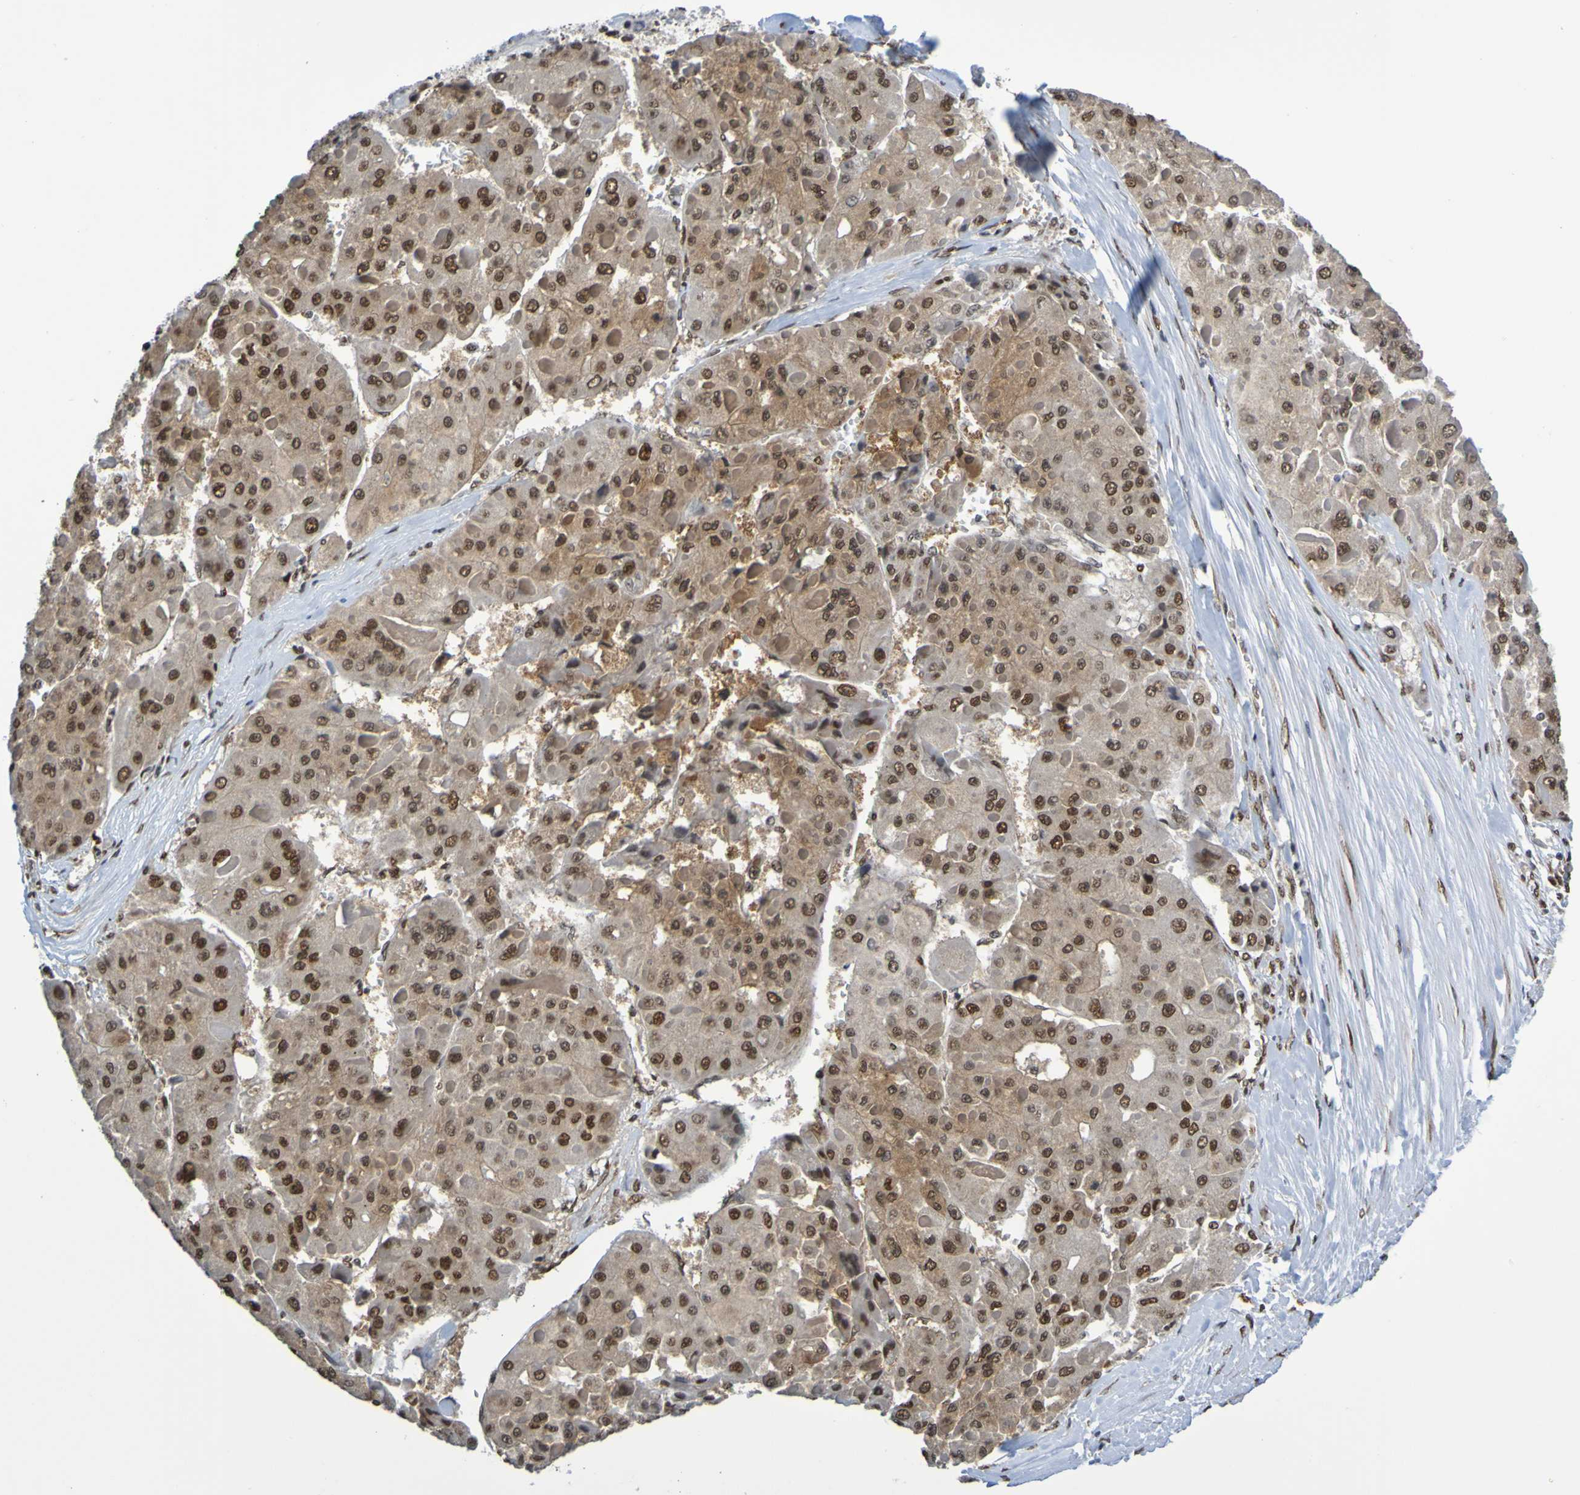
{"staining": {"intensity": "strong", "quantity": ">75%", "location": "nuclear"}, "tissue": "liver cancer", "cell_type": "Tumor cells", "image_type": "cancer", "snomed": [{"axis": "morphology", "description": "Carcinoma, Hepatocellular, NOS"}, {"axis": "topography", "description": "Liver"}], "caption": "Immunohistochemical staining of liver cancer (hepatocellular carcinoma) reveals strong nuclear protein positivity in about >75% of tumor cells.", "gene": "HDAC2", "patient": {"sex": "female", "age": 73}}